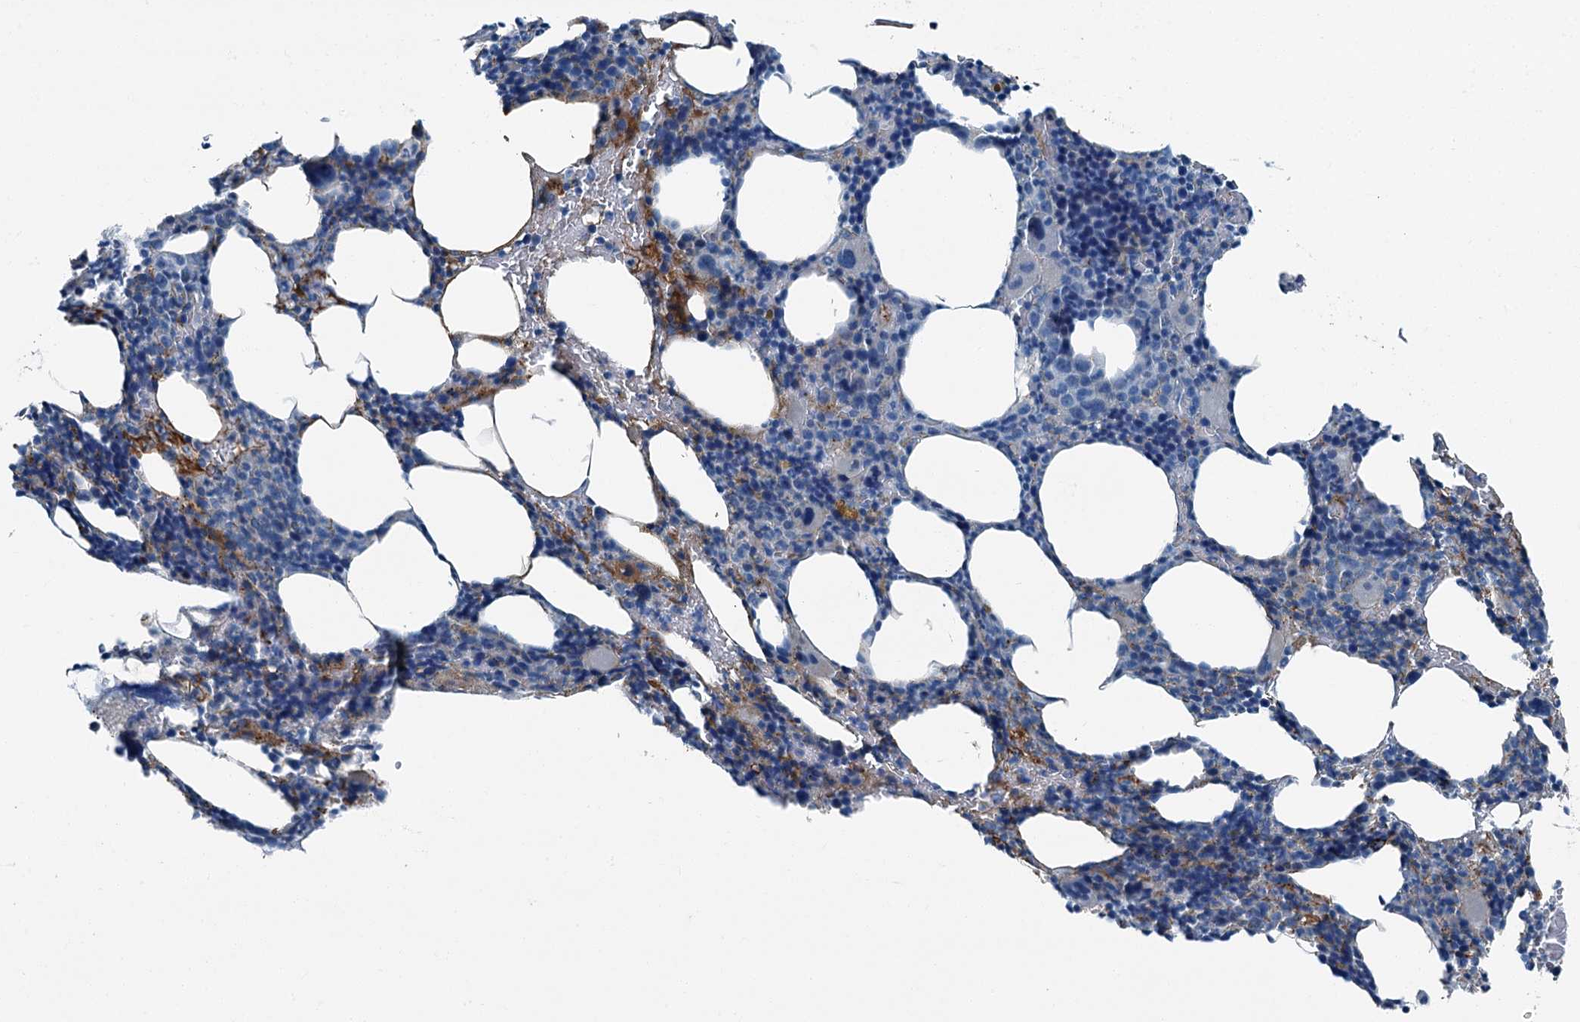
{"staining": {"intensity": "negative", "quantity": "none", "location": "none"}, "tissue": "bone marrow", "cell_type": "Hematopoietic cells", "image_type": "normal", "snomed": [{"axis": "morphology", "description": "Normal tissue, NOS"}, {"axis": "topography", "description": "Bone marrow"}], "caption": "A high-resolution micrograph shows IHC staining of unremarkable bone marrow, which demonstrates no significant staining in hematopoietic cells.", "gene": "AXL", "patient": {"sex": "male", "age": 62}}